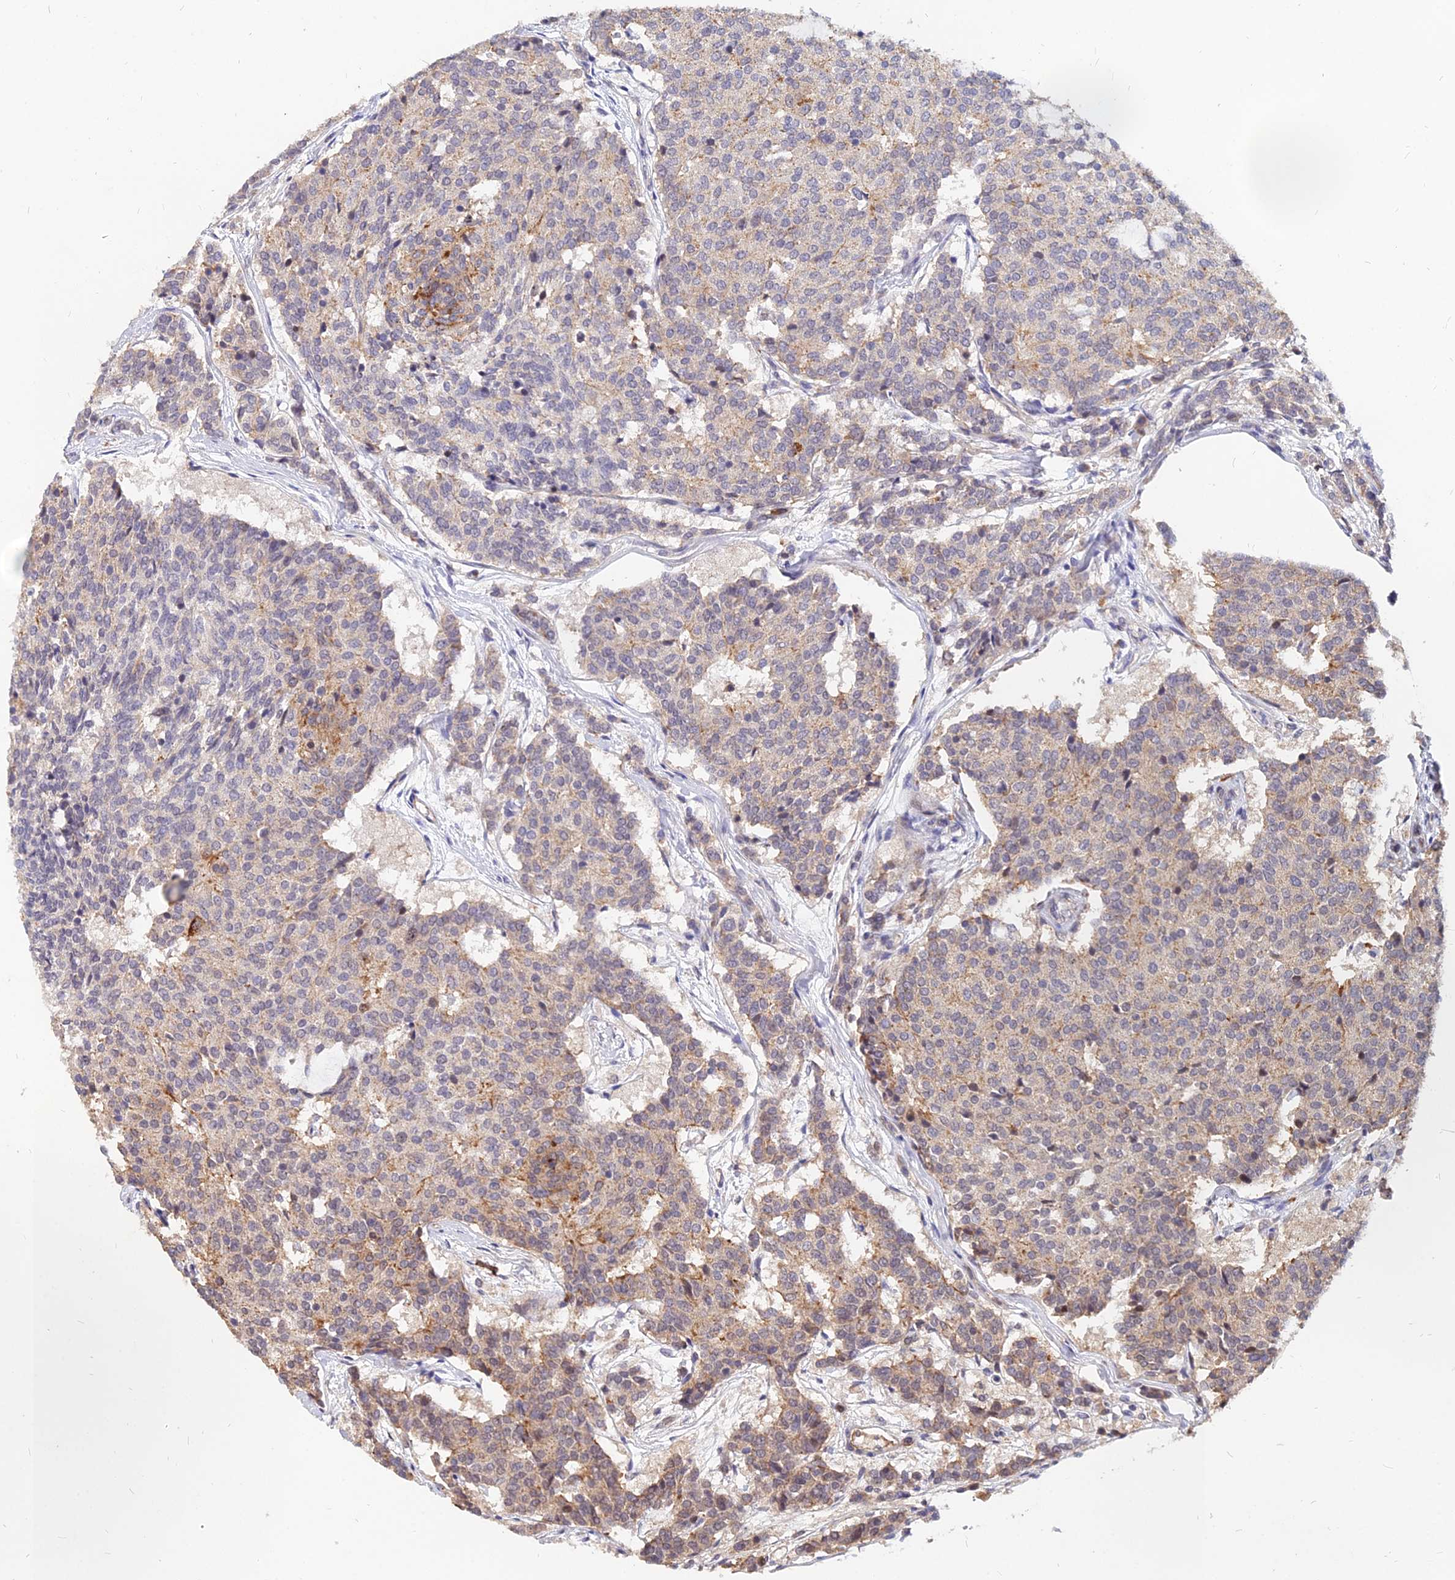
{"staining": {"intensity": "moderate", "quantity": "<25%", "location": "cytoplasmic/membranous"}, "tissue": "carcinoid", "cell_type": "Tumor cells", "image_type": "cancer", "snomed": [{"axis": "morphology", "description": "Carcinoid, malignant, NOS"}, {"axis": "topography", "description": "Pancreas"}], "caption": "Brown immunohistochemical staining in malignant carcinoid shows moderate cytoplasmic/membranous staining in about <25% of tumor cells. The staining was performed using DAB to visualize the protein expression in brown, while the nuclei were stained in blue with hematoxylin (Magnification: 20x).", "gene": "C11orf68", "patient": {"sex": "female", "age": 54}}